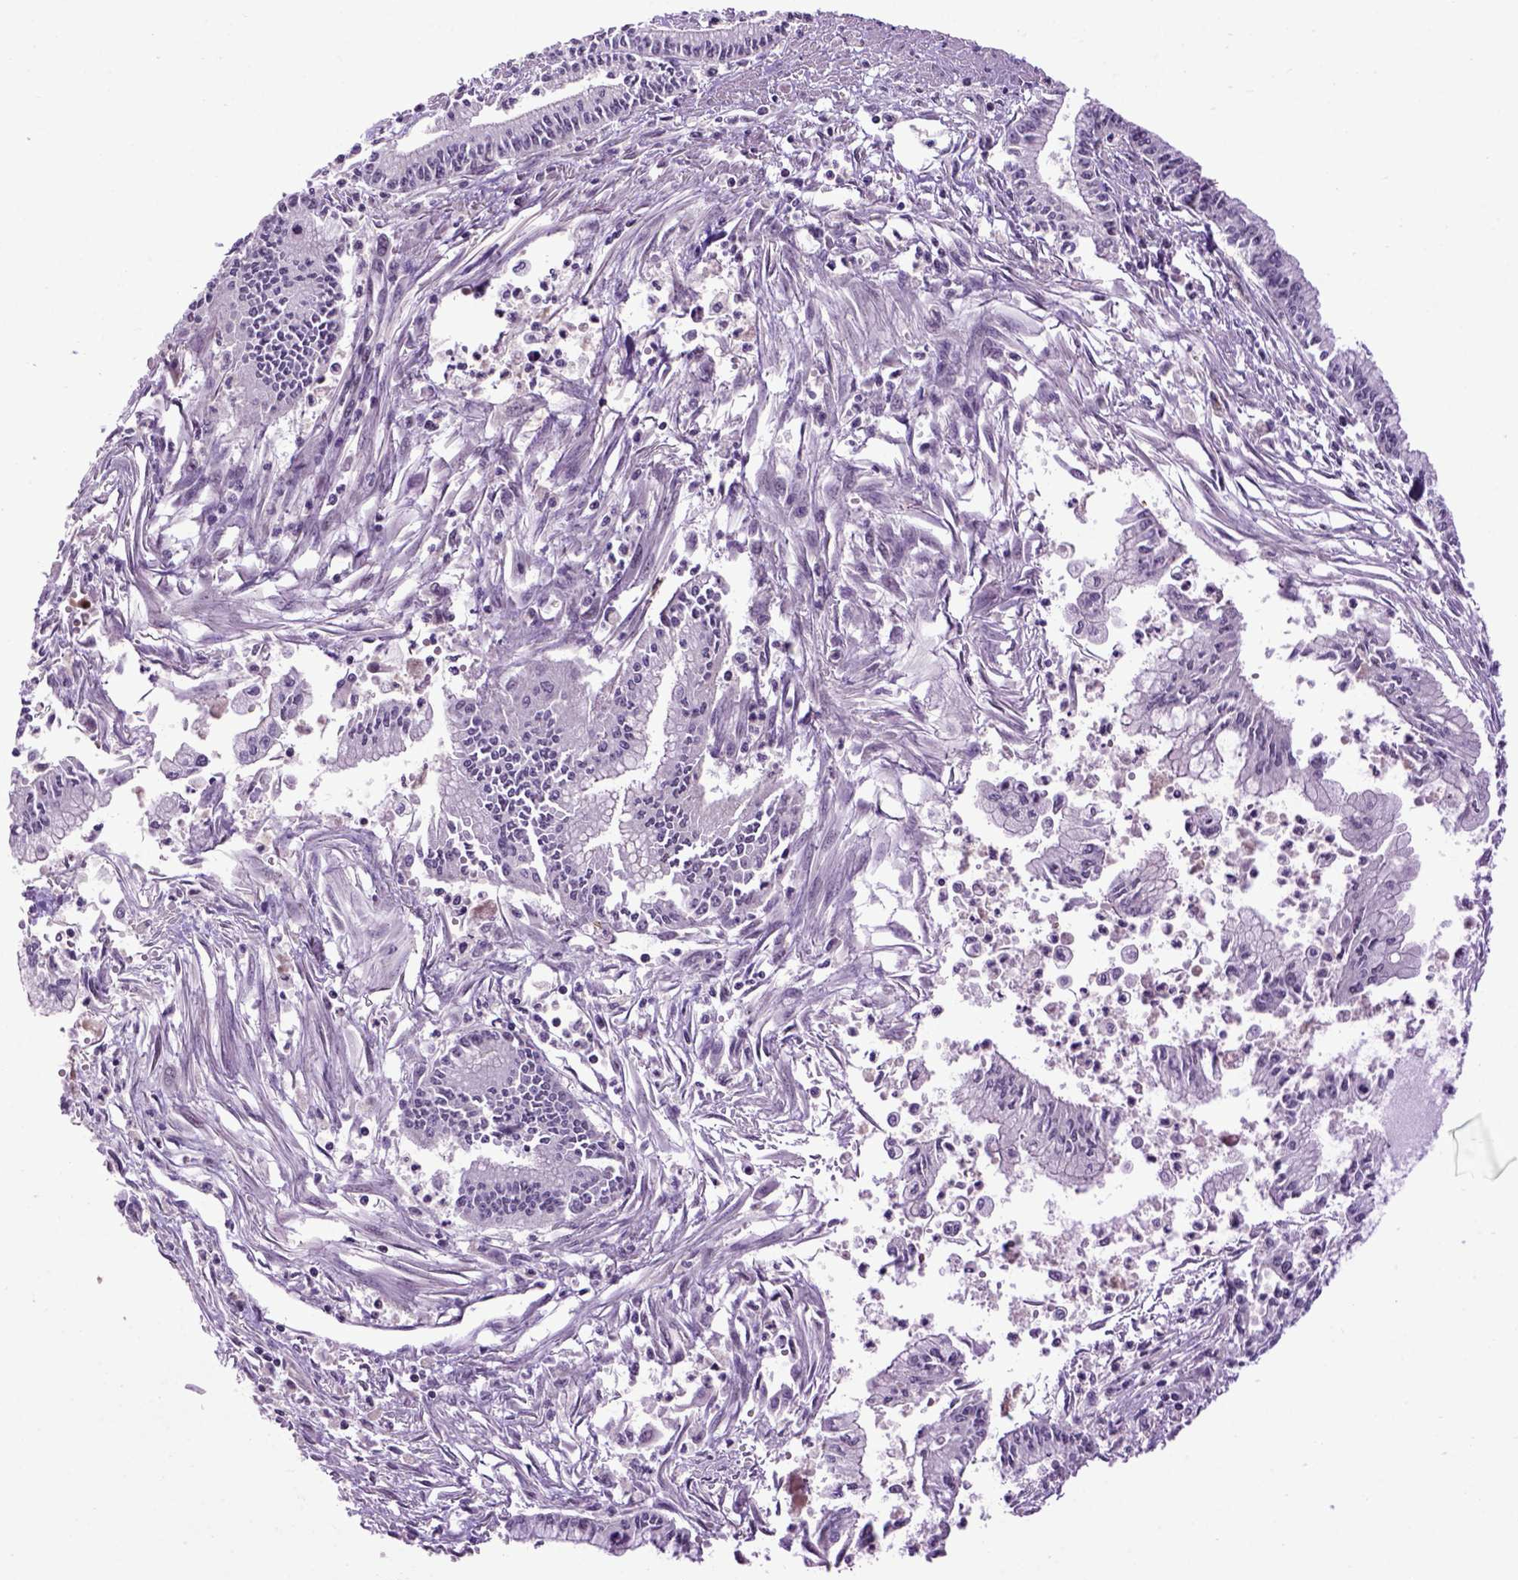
{"staining": {"intensity": "negative", "quantity": "none", "location": "none"}, "tissue": "pancreatic cancer", "cell_type": "Tumor cells", "image_type": "cancer", "snomed": [{"axis": "morphology", "description": "Adenocarcinoma, NOS"}, {"axis": "topography", "description": "Pancreas"}], "caption": "Pancreatic cancer was stained to show a protein in brown. There is no significant positivity in tumor cells.", "gene": "EMILIN3", "patient": {"sex": "female", "age": 65}}